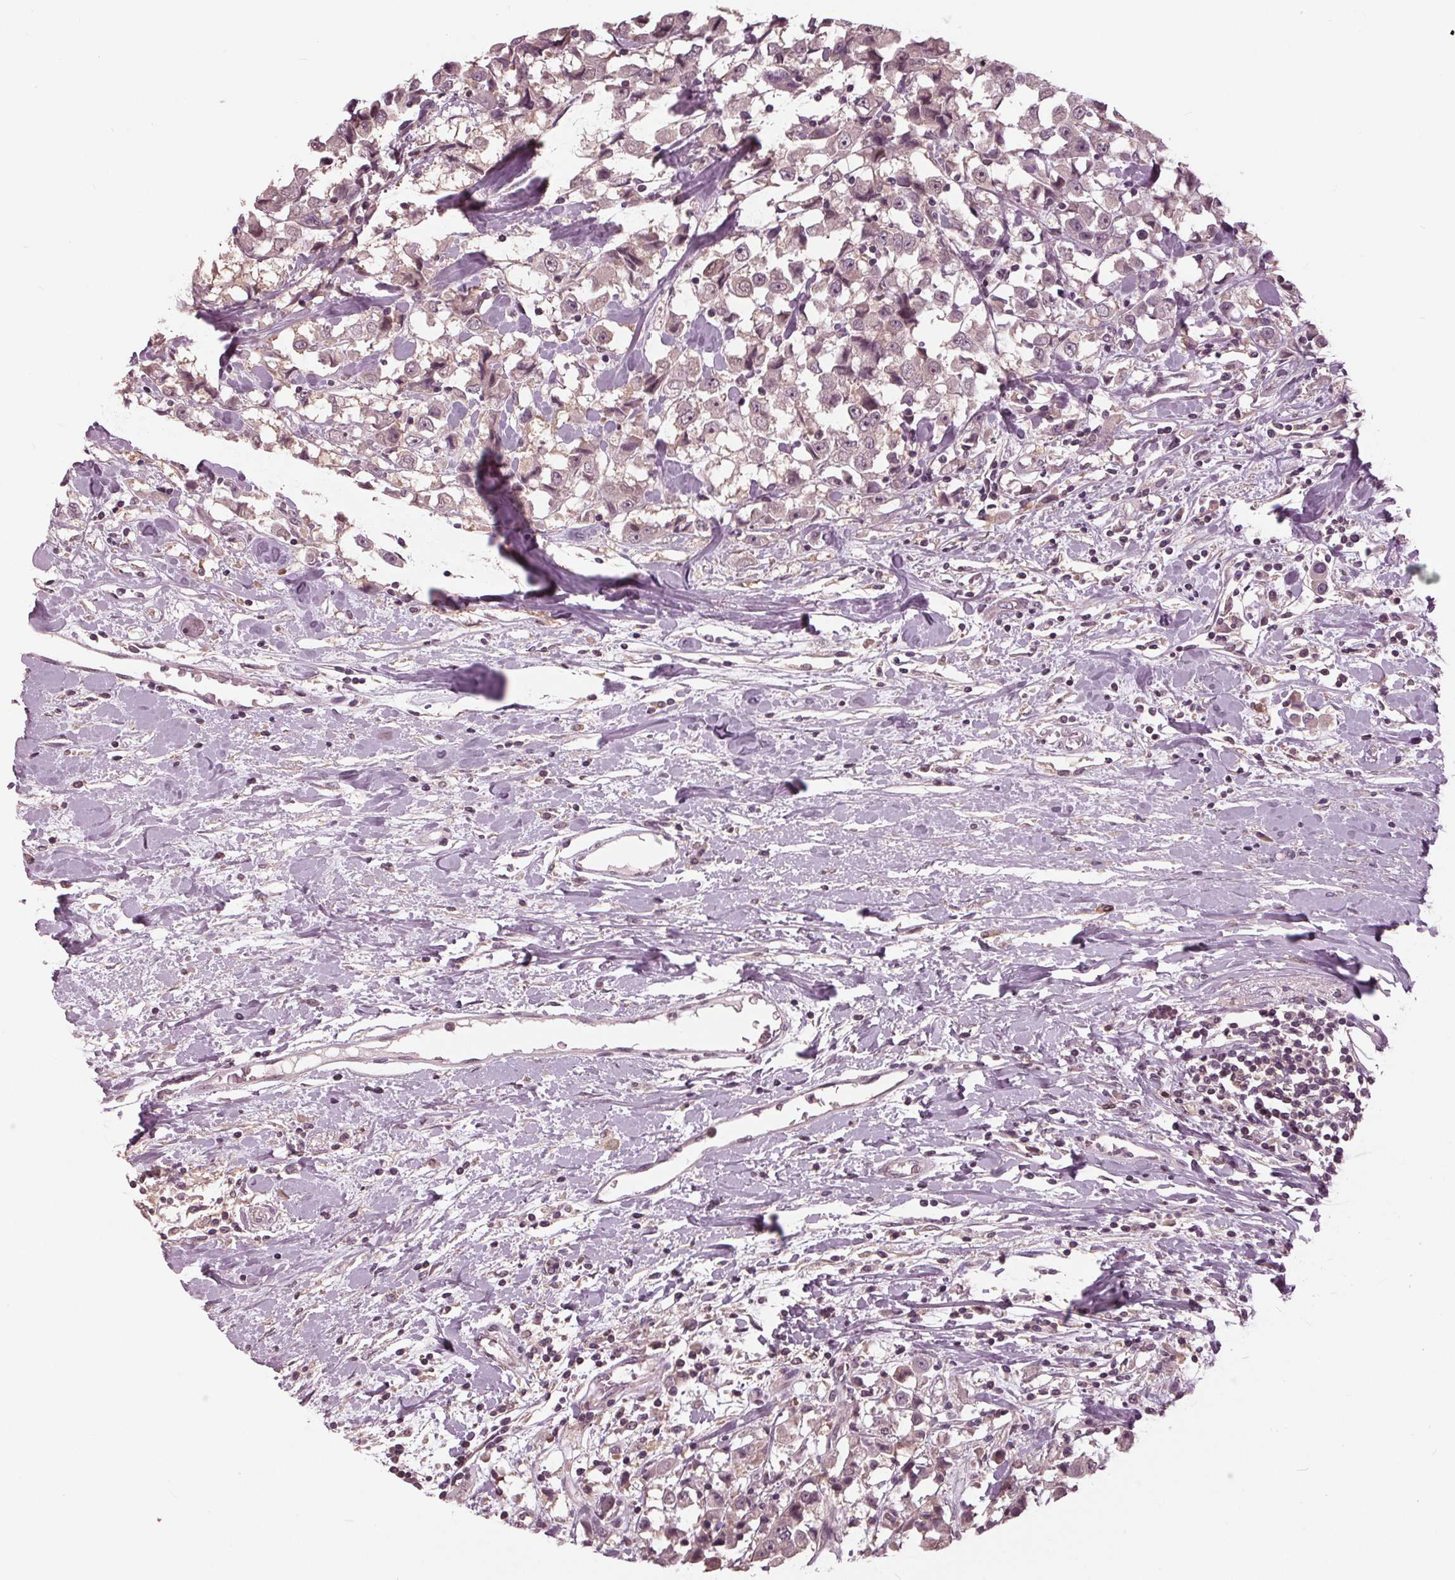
{"staining": {"intensity": "weak", "quantity": "<25%", "location": "cytoplasmic/membranous"}, "tissue": "breast cancer", "cell_type": "Tumor cells", "image_type": "cancer", "snomed": [{"axis": "morphology", "description": "Duct carcinoma"}, {"axis": "topography", "description": "Breast"}], "caption": "Tumor cells are negative for brown protein staining in breast cancer (invasive ductal carcinoma).", "gene": "SIGLEC6", "patient": {"sex": "female", "age": 61}}